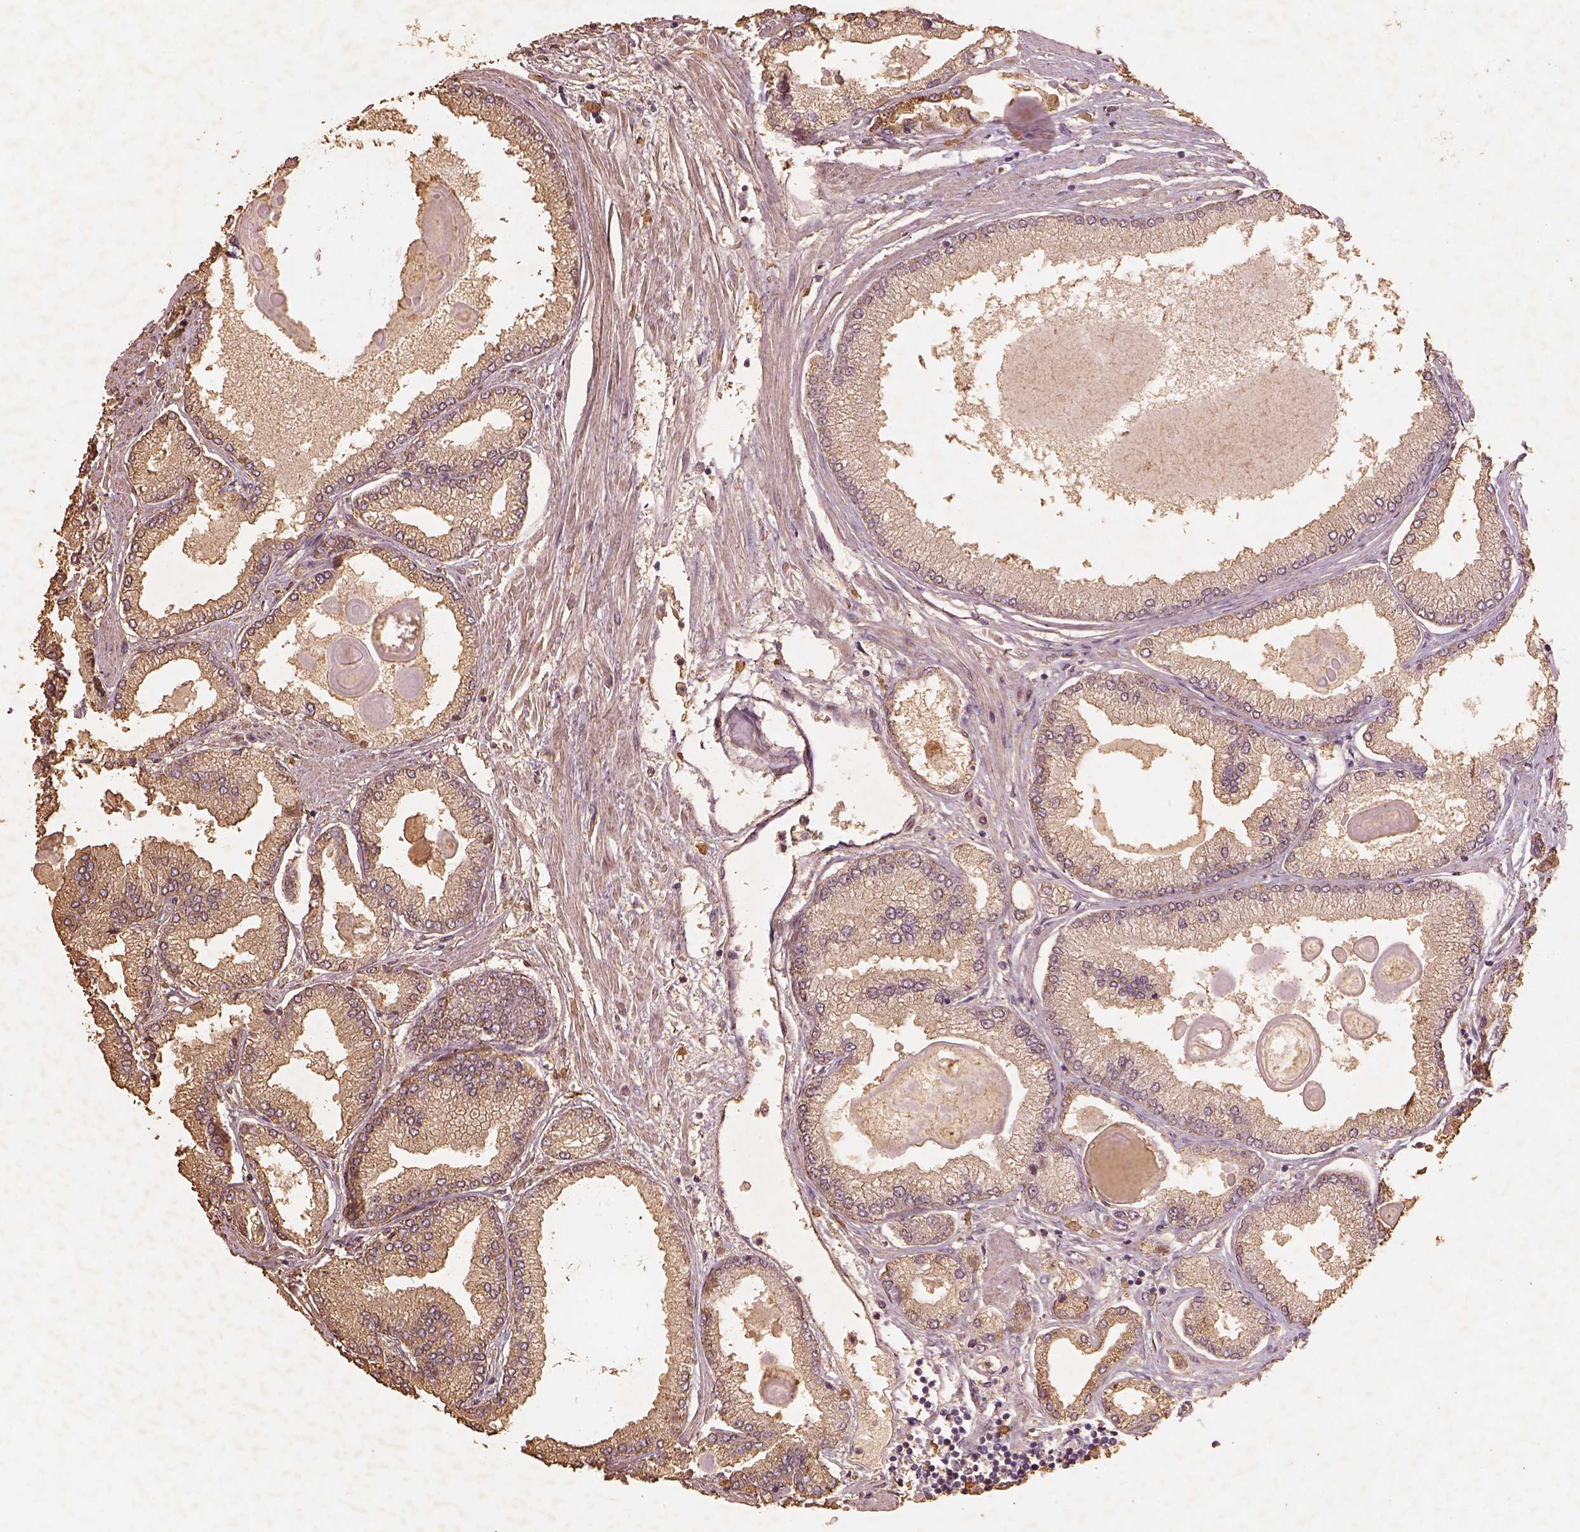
{"staining": {"intensity": "moderate", "quantity": "25%-75%", "location": "cytoplasmic/membranous"}, "tissue": "prostate cancer", "cell_type": "Tumor cells", "image_type": "cancer", "snomed": [{"axis": "morphology", "description": "Adenocarcinoma, High grade"}, {"axis": "topography", "description": "Prostate"}], "caption": "Protein expression analysis of human high-grade adenocarcinoma (prostate) reveals moderate cytoplasmic/membranous expression in about 25%-75% of tumor cells.", "gene": "AP2B1", "patient": {"sex": "male", "age": 68}}